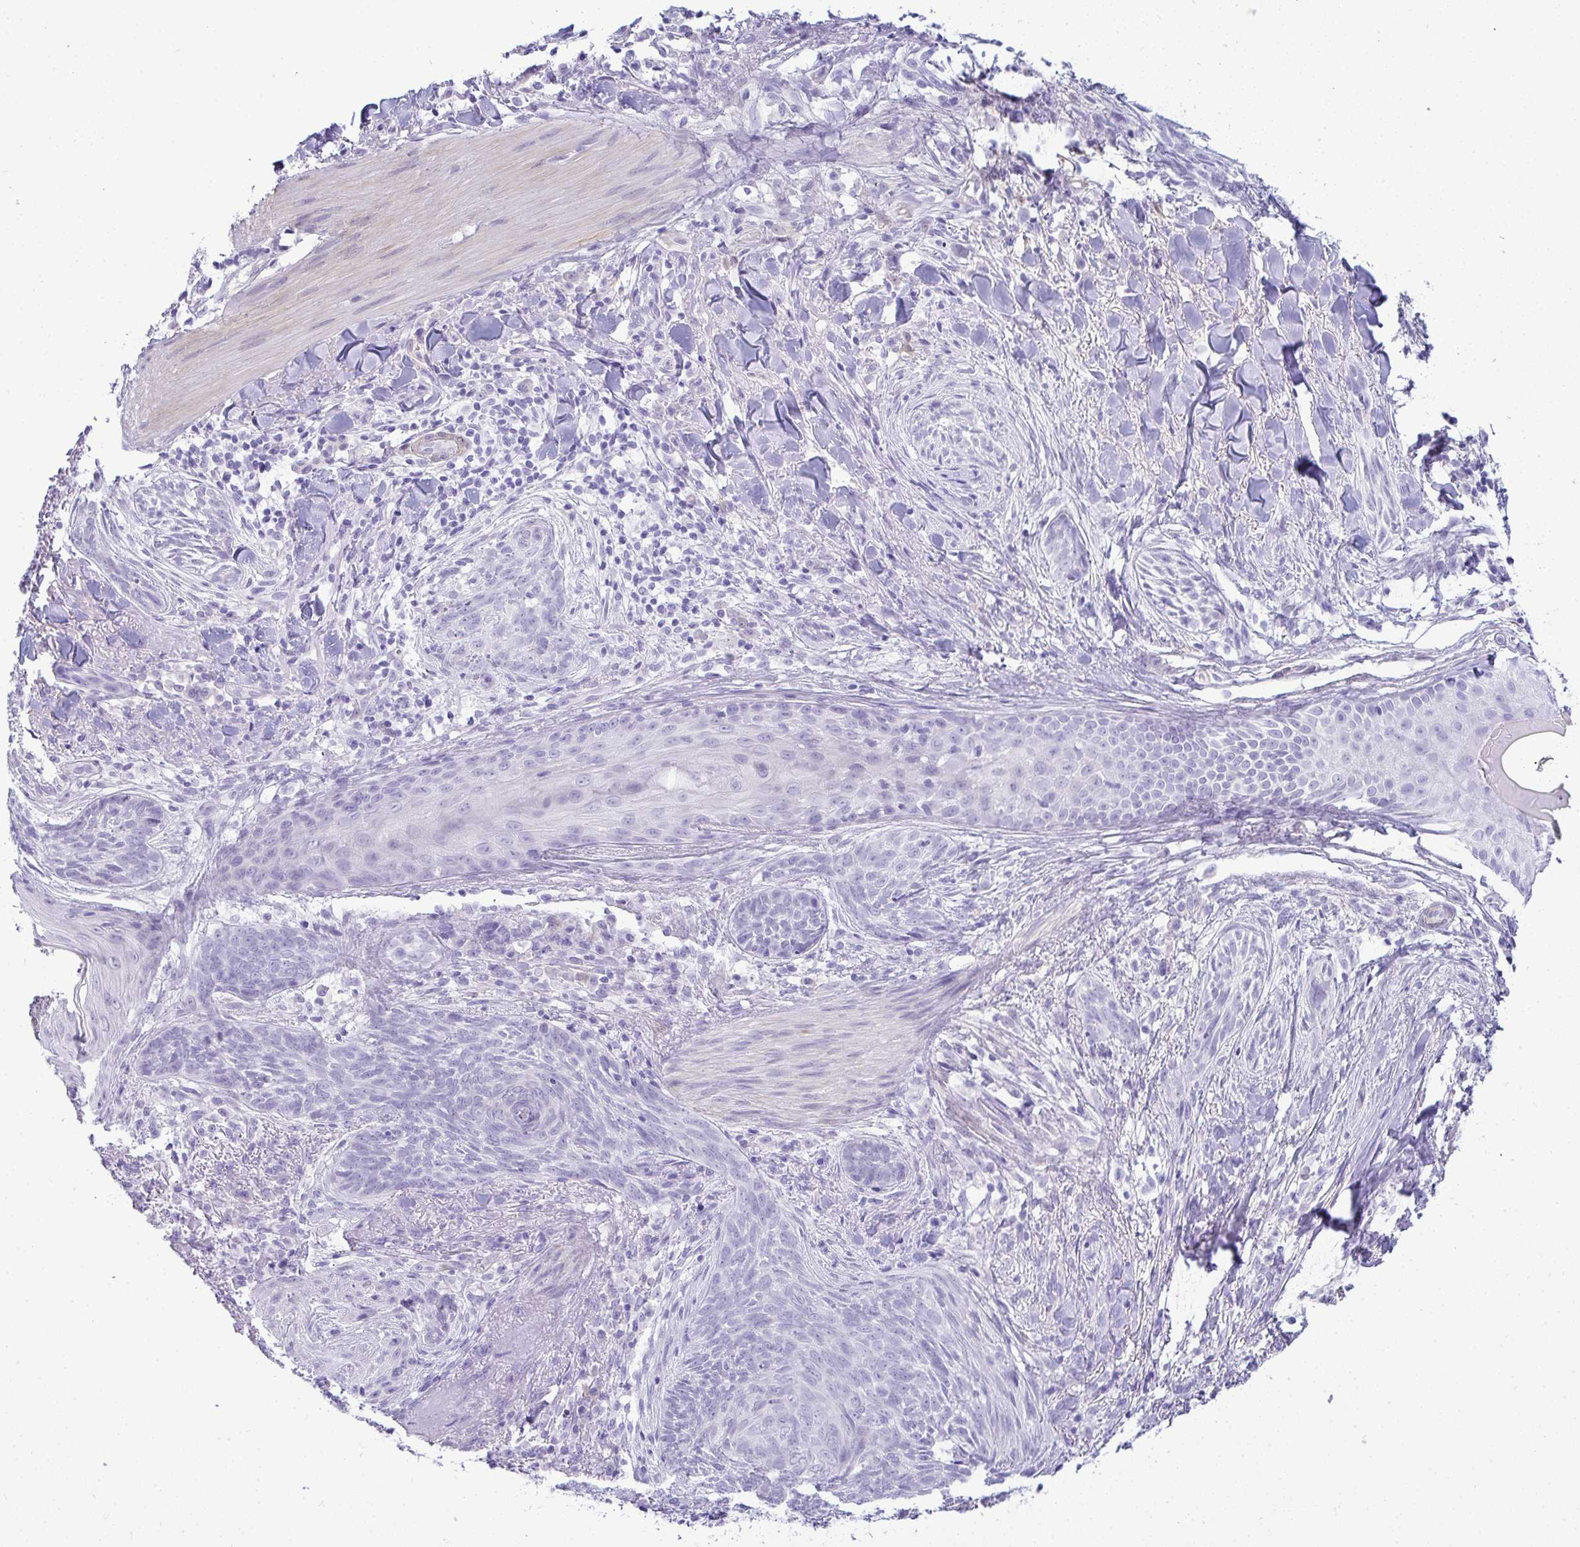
{"staining": {"intensity": "negative", "quantity": "none", "location": "none"}, "tissue": "skin cancer", "cell_type": "Tumor cells", "image_type": "cancer", "snomed": [{"axis": "morphology", "description": "Basal cell carcinoma"}, {"axis": "topography", "description": "Skin"}], "caption": "An immunohistochemistry micrograph of basal cell carcinoma (skin) is shown. There is no staining in tumor cells of basal cell carcinoma (skin).", "gene": "HSPB6", "patient": {"sex": "female", "age": 93}}